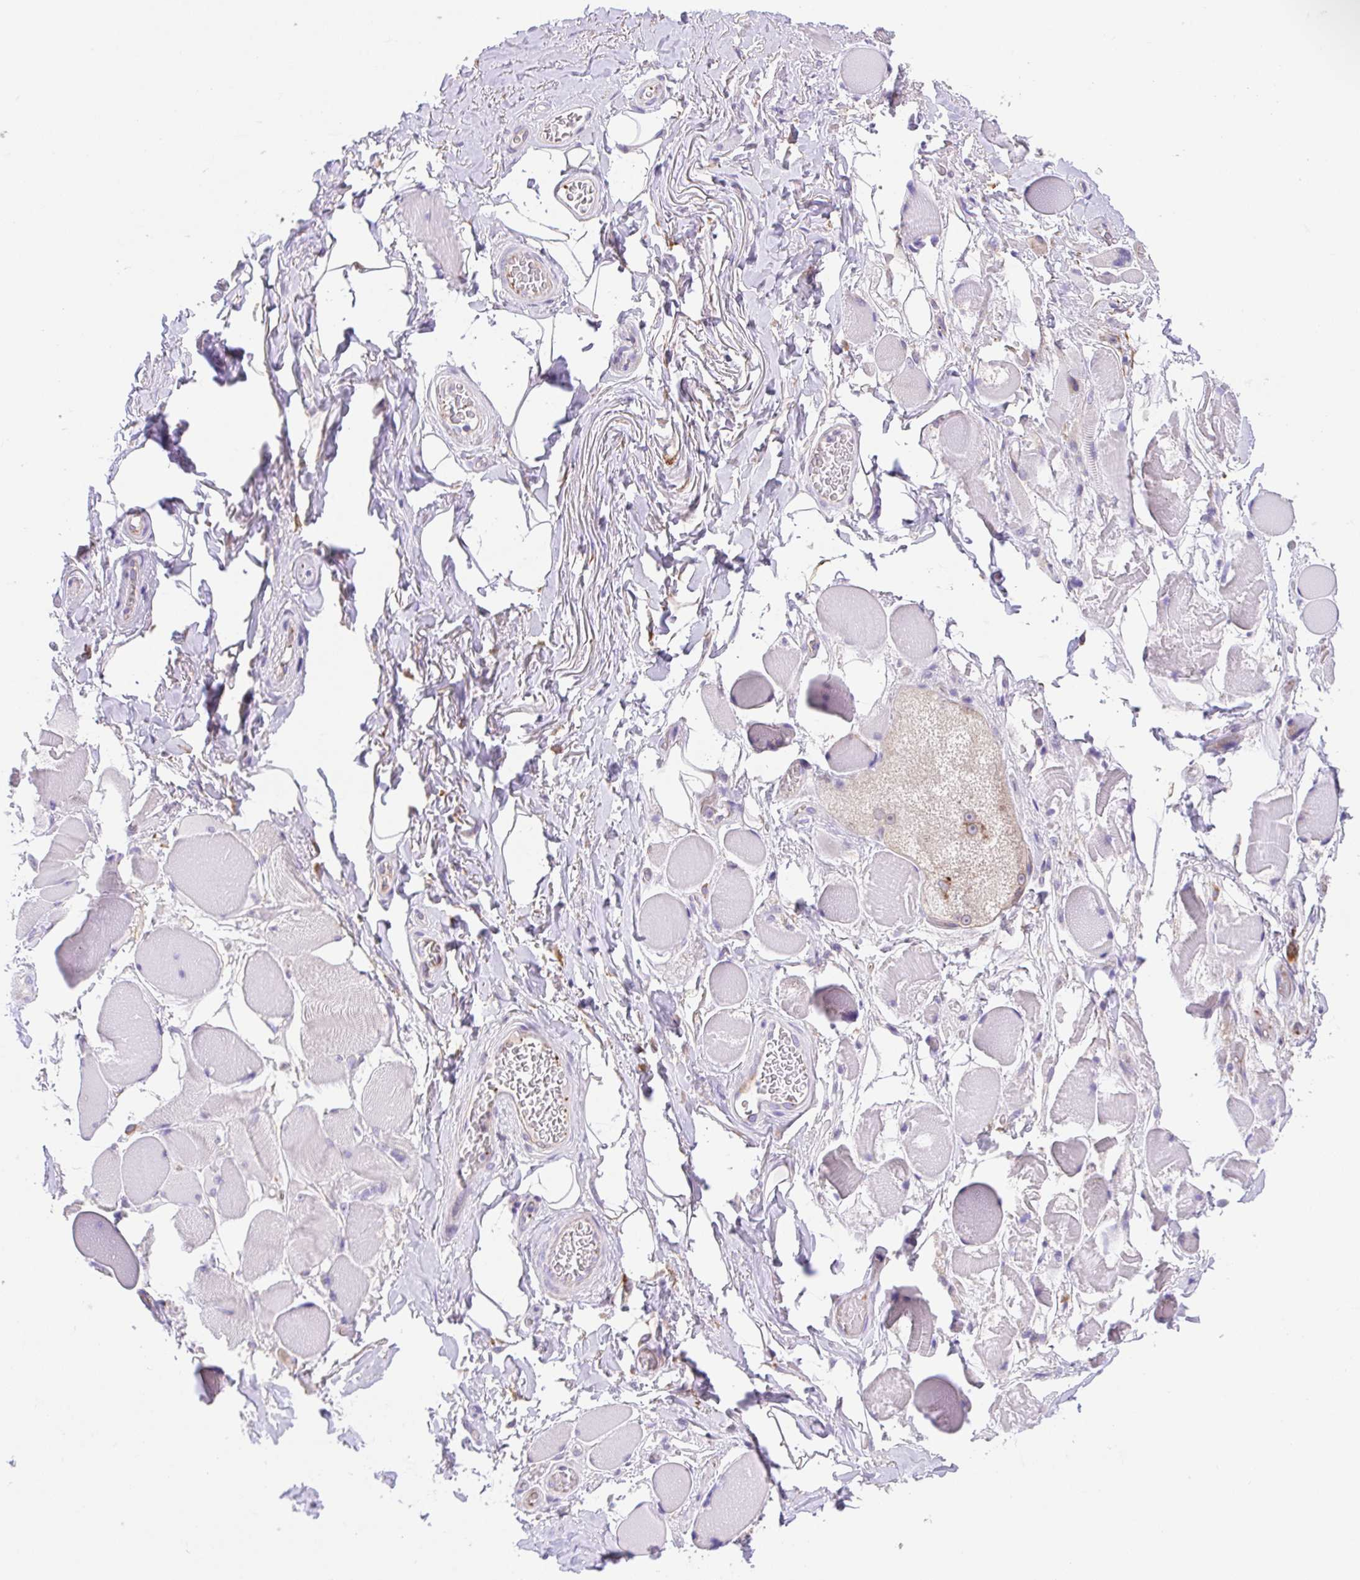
{"staining": {"intensity": "negative", "quantity": "none", "location": "none"}, "tissue": "skeletal muscle", "cell_type": "Myocytes", "image_type": "normal", "snomed": [{"axis": "morphology", "description": "Normal tissue, NOS"}, {"axis": "topography", "description": "Skeletal muscle"}, {"axis": "topography", "description": "Anal"}, {"axis": "topography", "description": "Peripheral nerve tissue"}], "caption": "The image exhibits no staining of myocytes in benign skeletal muscle. (DAB (3,3'-diaminobenzidine) immunohistochemistry (IHC), high magnification).", "gene": "SLC13A1", "patient": {"sex": "male", "age": 53}}